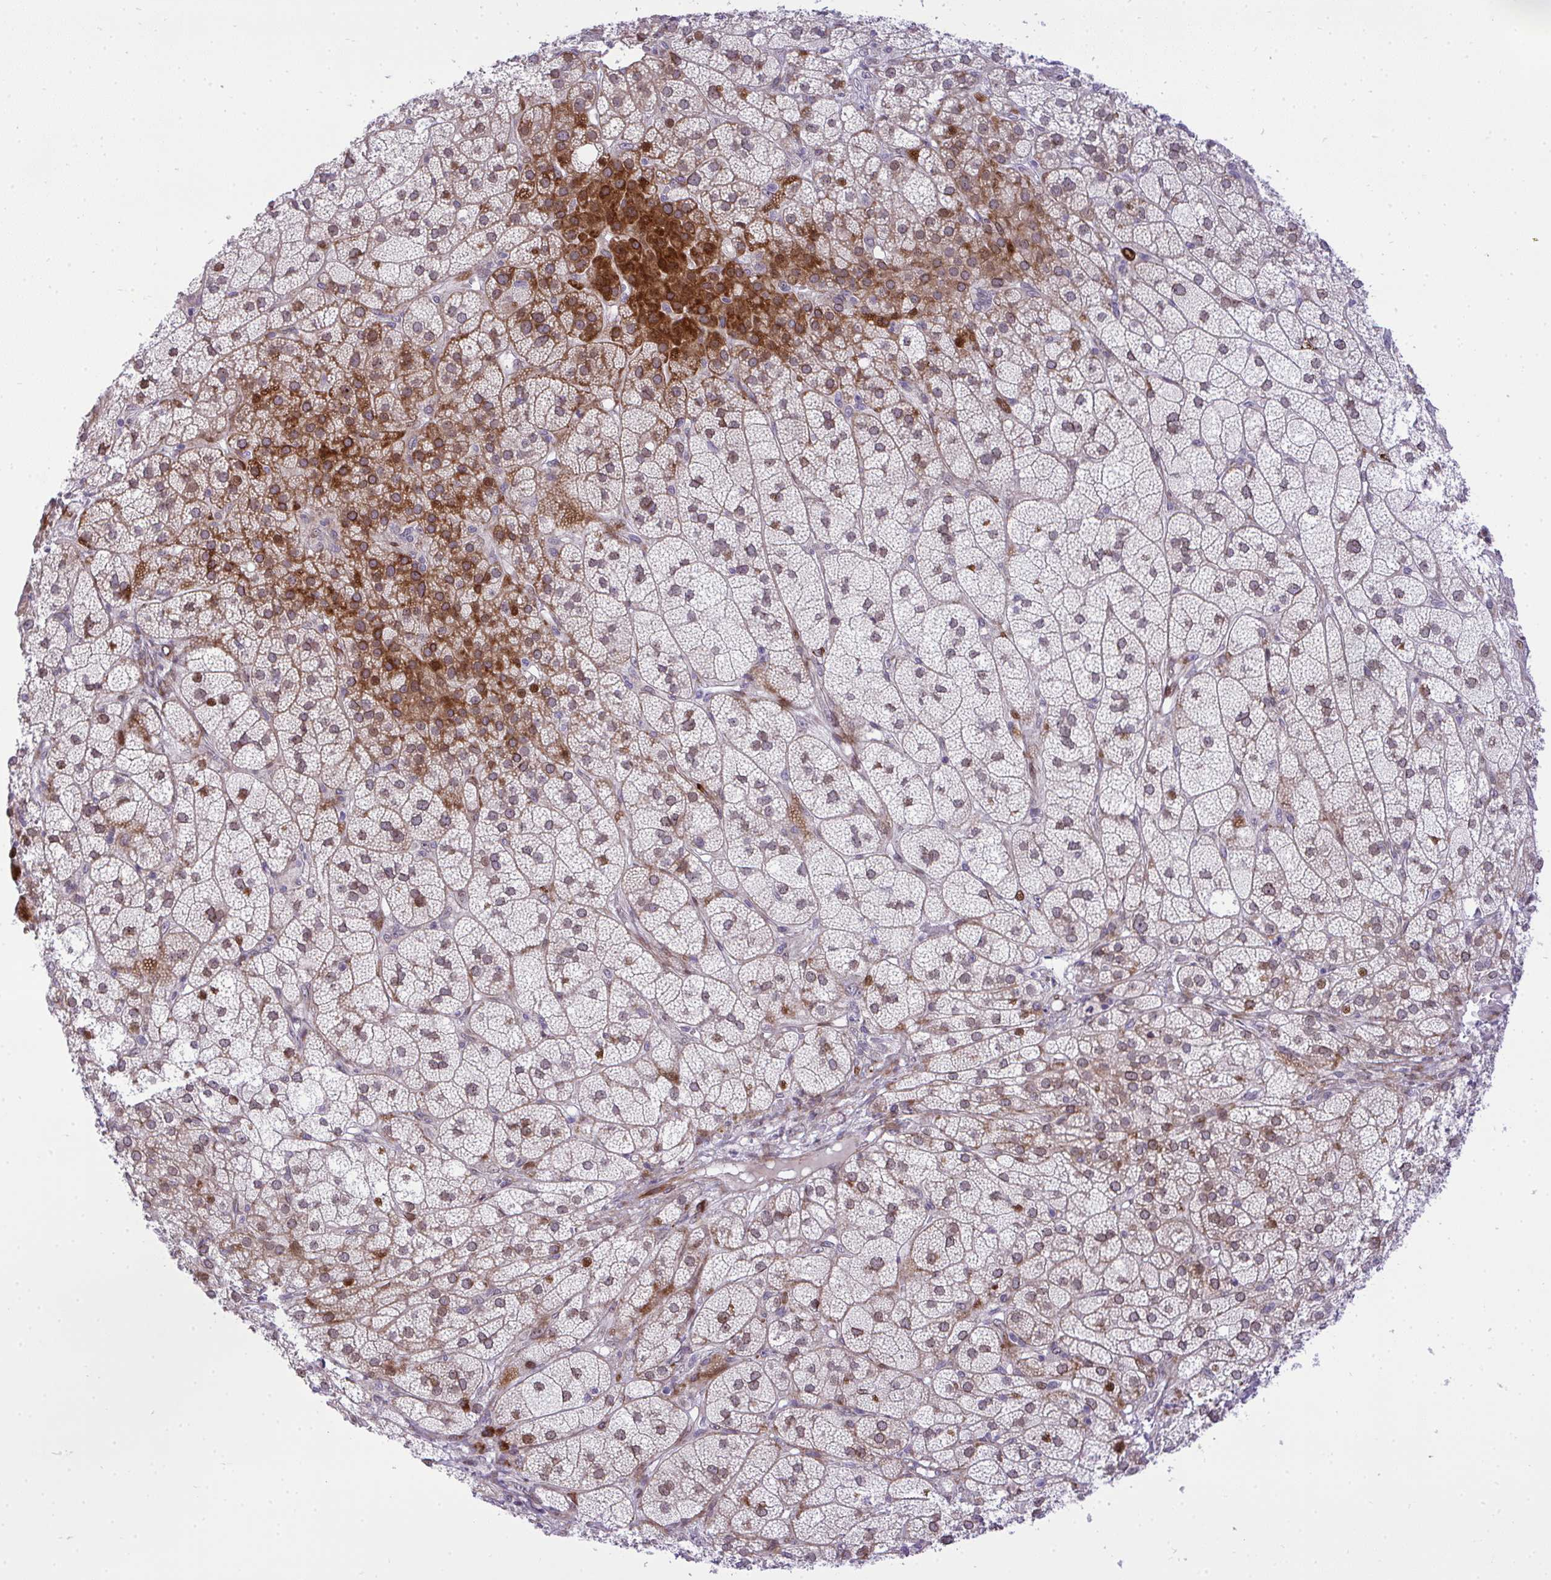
{"staining": {"intensity": "strong", "quantity": "25%-75%", "location": "cytoplasmic/membranous,nuclear"}, "tissue": "adrenal gland", "cell_type": "Glandular cells", "image_type": "normal", "snomed": [{"axis": "morphology", "description": "Normal tissue, NOS"}, {"axis": "topography", "description": "Adrenal gland"}], "caption": "High-power microscopy captured an immunohistochemistry image of normal adrenal gland, revealing strong cytoplasmic/membranous,nuclear expression in approximately 25%-75% of glandular cells. The protein is shown in brown color, while the nuclei are stained blue.", "gene": "CASTOR2", "patient": {"sex": "female", "age": 60}}